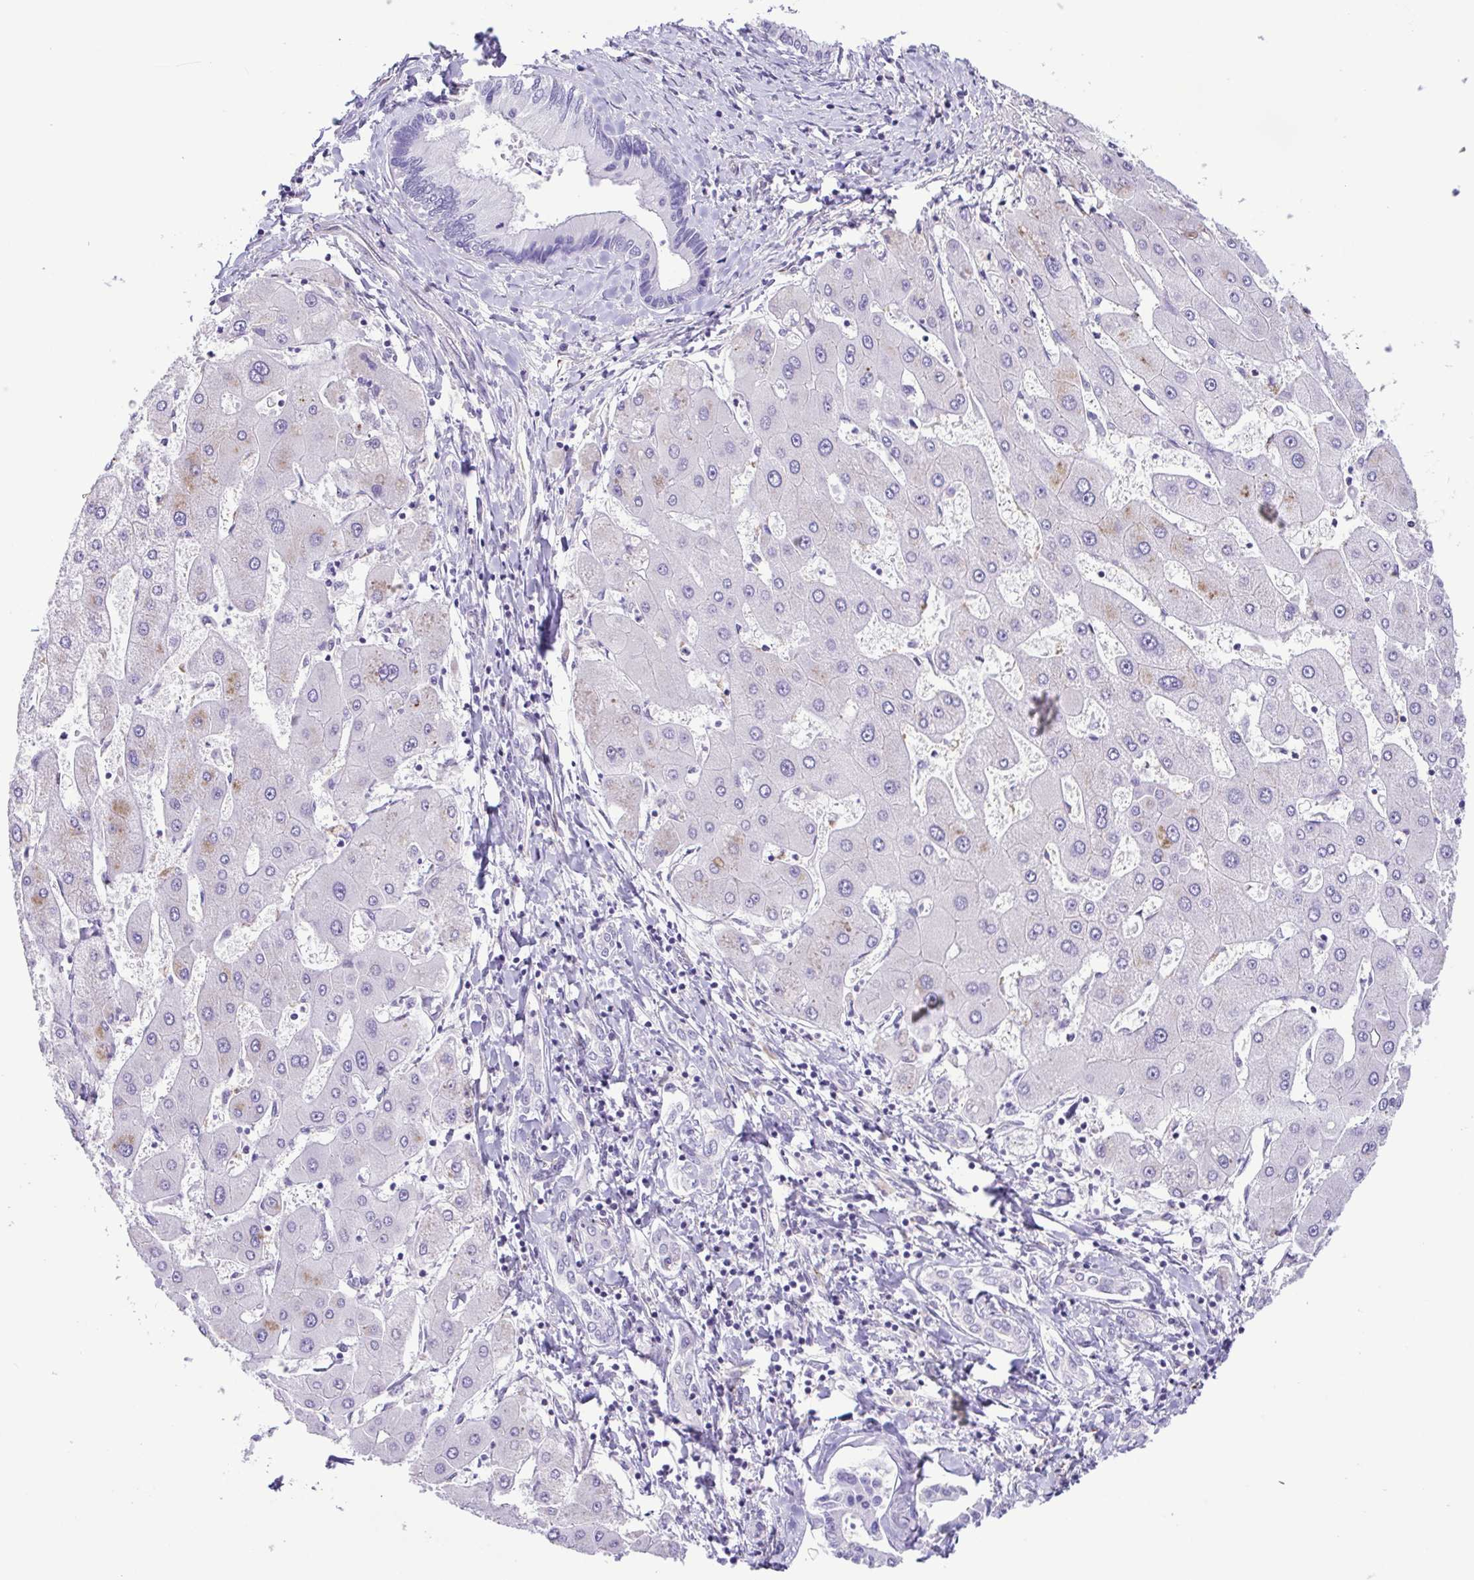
{"staining": {"intensity": "negative", "quantity": "none", "location": "none"}, "tissue": "liver cancer", "cell_type": "Tumor cells", "image_type": "cancer", "snomed": [{"axis": "morphology", "description": "Cholangiocarcinoma"}, {"axis": "topography", "description": "Liver"}], "caption": "Immunohistochemical staining of cholangiocarcinoma (liver) reveals no significant positivity in tumor cells.", "gene": "FLT1", "patient": {"sex": "male", "age": 66}}